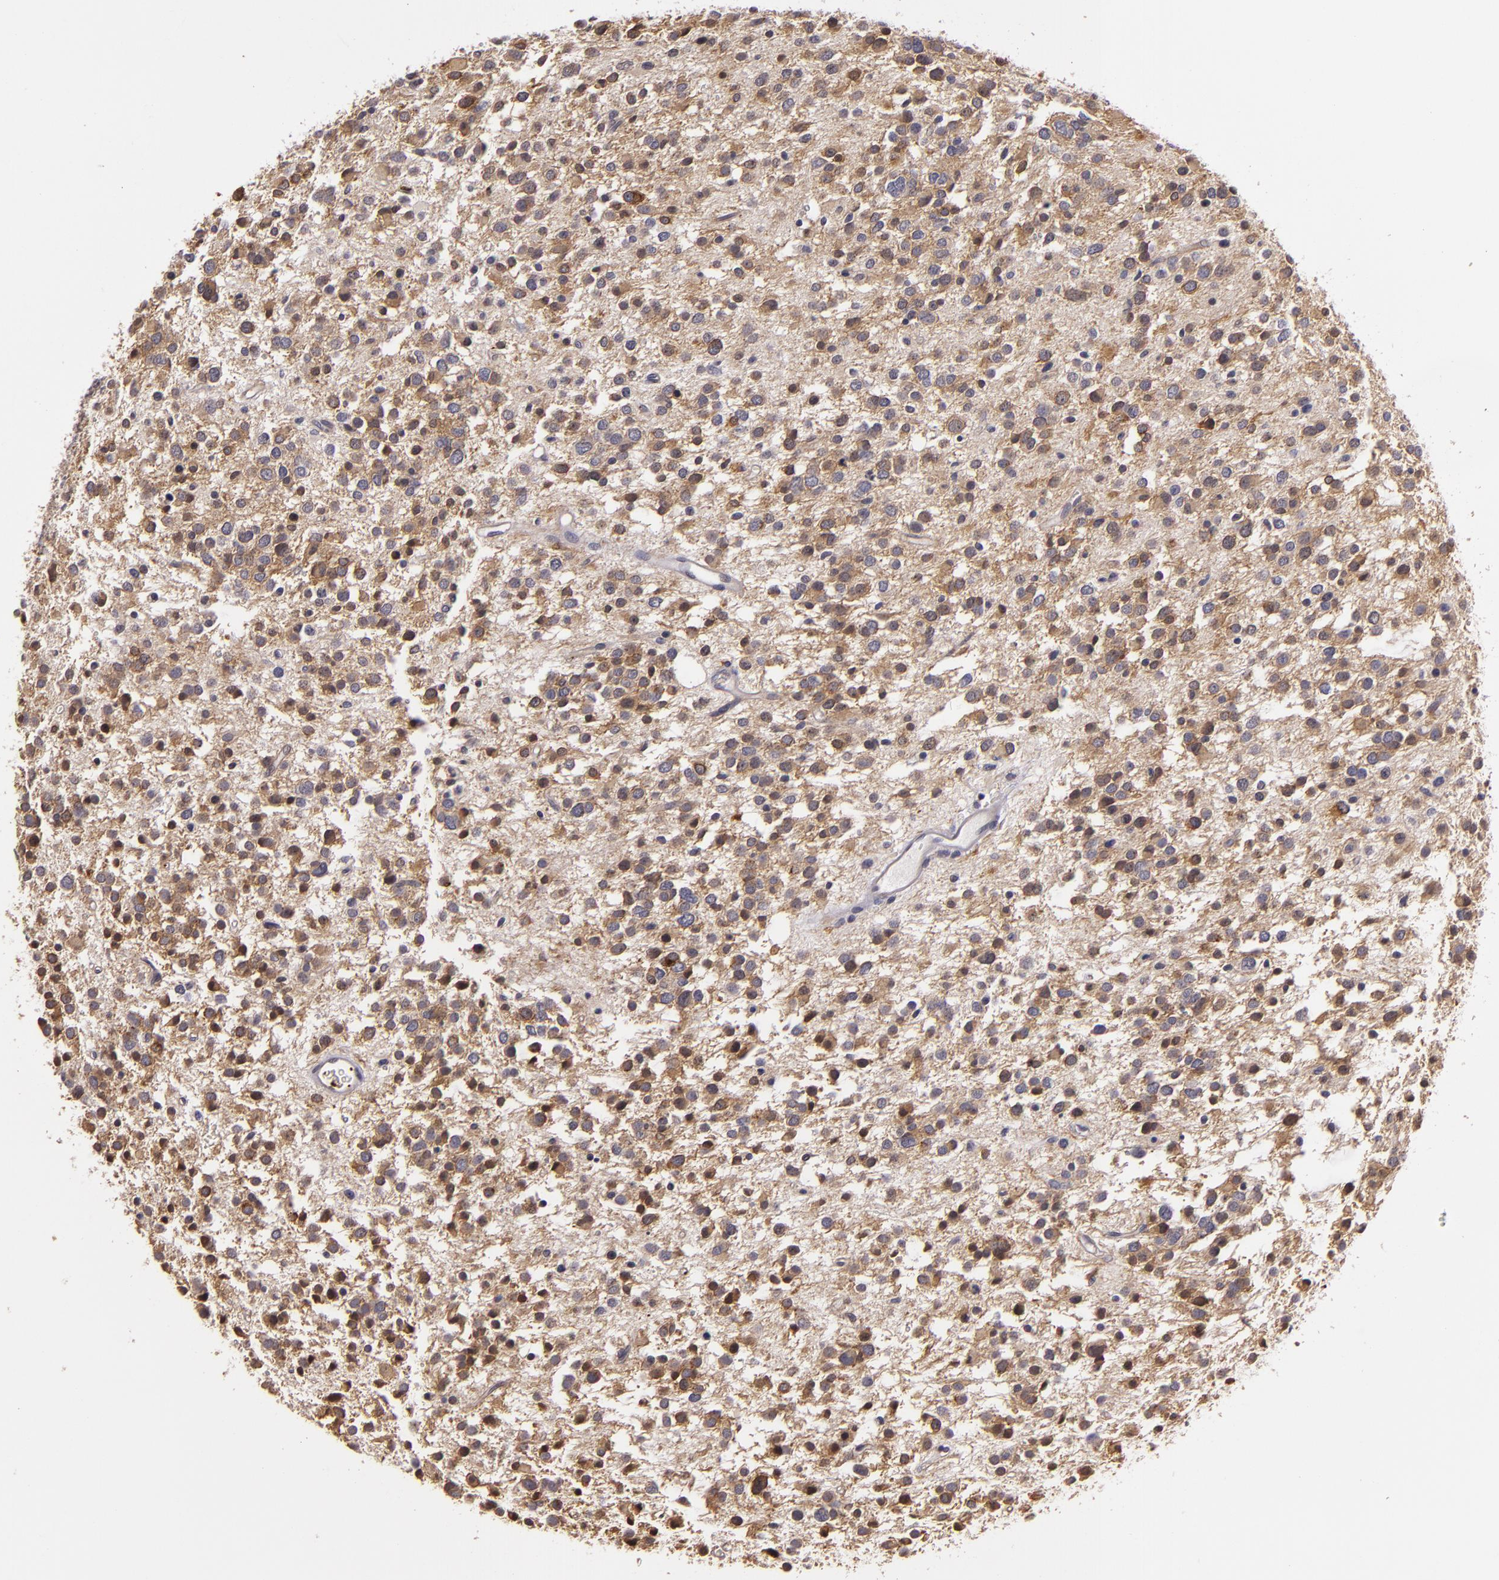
{"staining": {"intensity": "moderate", "quantity": ">75%", "location": "cytoplasmic/membranous"}, "tissue": "glioma", "cell_type": "Tumor cells", "image_type": "cancer", "snomed": [{"axis": "morphology", "description": "Glioma, malignant, Low grade"}, {"axis": "topography", "description": "Brain"}], "caption": "A brown stain labels moderate cytoplasmic/membranous staining of a protein in malignant low-grade glioma tumor cells.", "gene": "SYTL4", "patient": {"sex": "female", "age": 36}}